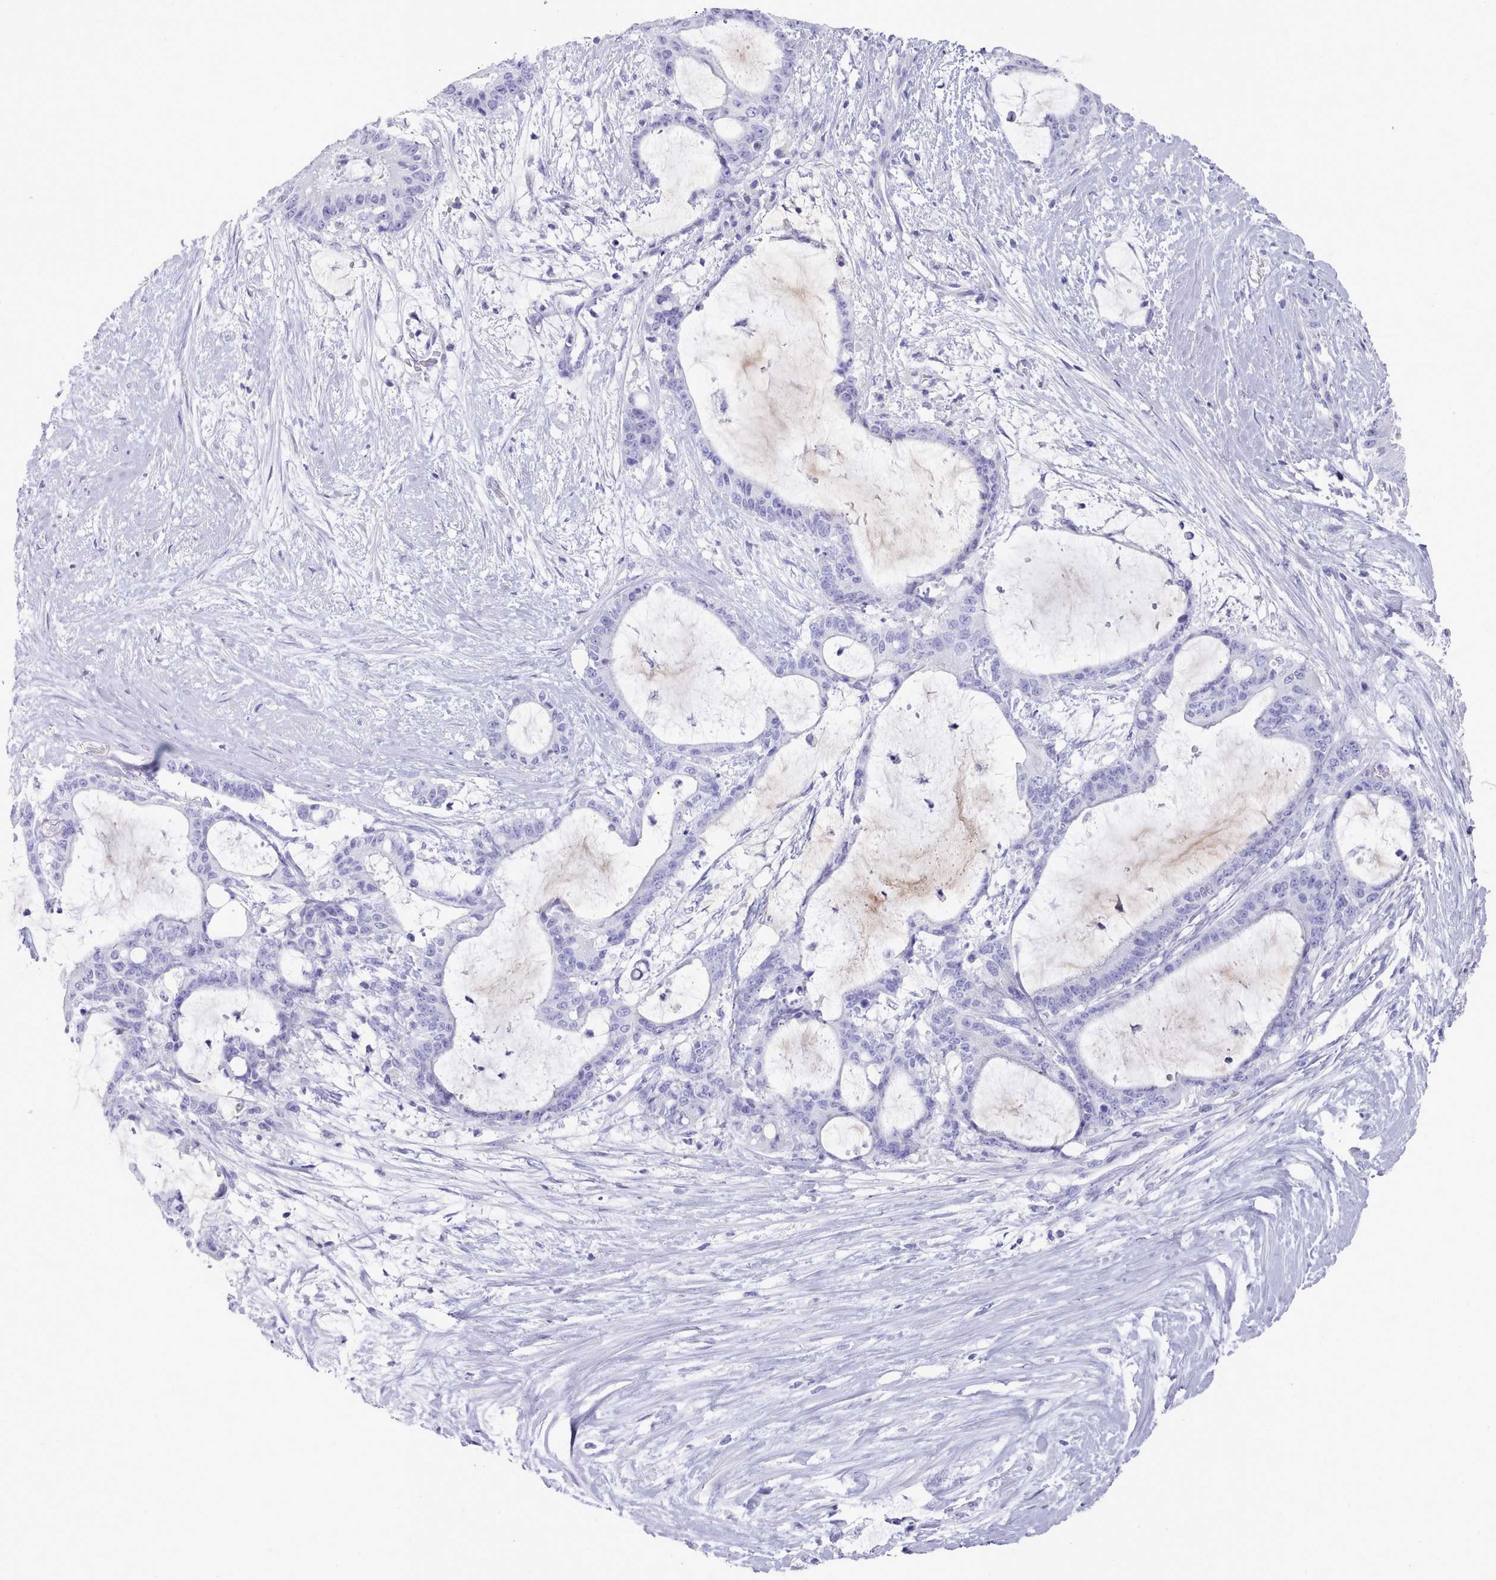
{"staining": {"intensity": "negative", "quantity": "none", "location": "none"}, "tissue": "liver cancer", "cell_type": "Tumor cells", "image_type": "cancer", "snomed": [{"axis": "morphology", "description": "Normal tissue, NOS"}, {"axis": "morphology", "description": "Cholangiocarcinoma"}, {"axis": "topography", "description": "Liver"}, {"axis": "topography", "description": "Peripheral nerve tissue"}], "caption": "The image exhibits no staining of tumor cells in liver cholangiocarcinoma.", "gene": "LRRC37A", "patient": {"sex": "female", "age": 73}}